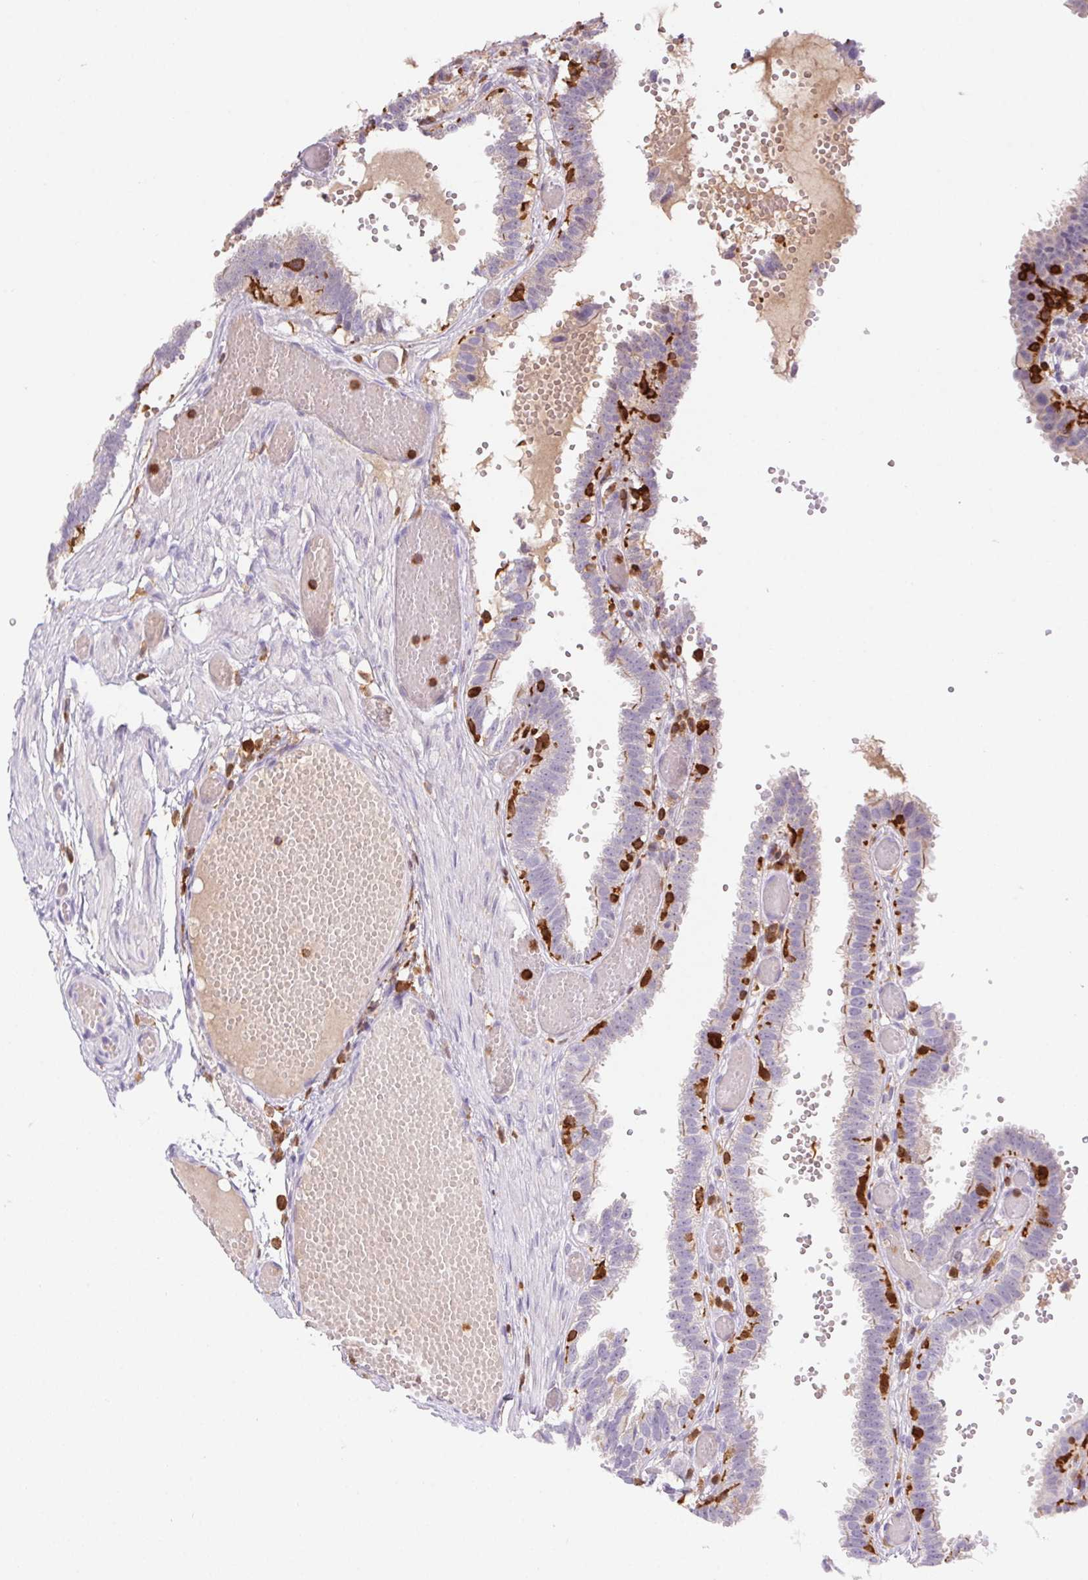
{"staining": {"intensity": "weak", "quantity": "<25%", "location": "cytoplasmic/membranous"}, "tissue": "fallopian tube", "cell_type": "Glandular cells", "image_type": "normal", "snomed": [{"axis": "morphology", "description": "Normal tissue, NOS"}, {"axis": "topography", "description": "Fallopian tube"}], "caption": "DAB (3,3'-diaminobenzidine) immunohistochemical staining of benign human fallopian tube reveals no significant staining in glandular cells. (DAB immunohistochemistry visualized using brightfield microscopy, high magnification).", "gene": "APBB1IP", "patient": {"sex": "female", "age": 37}}